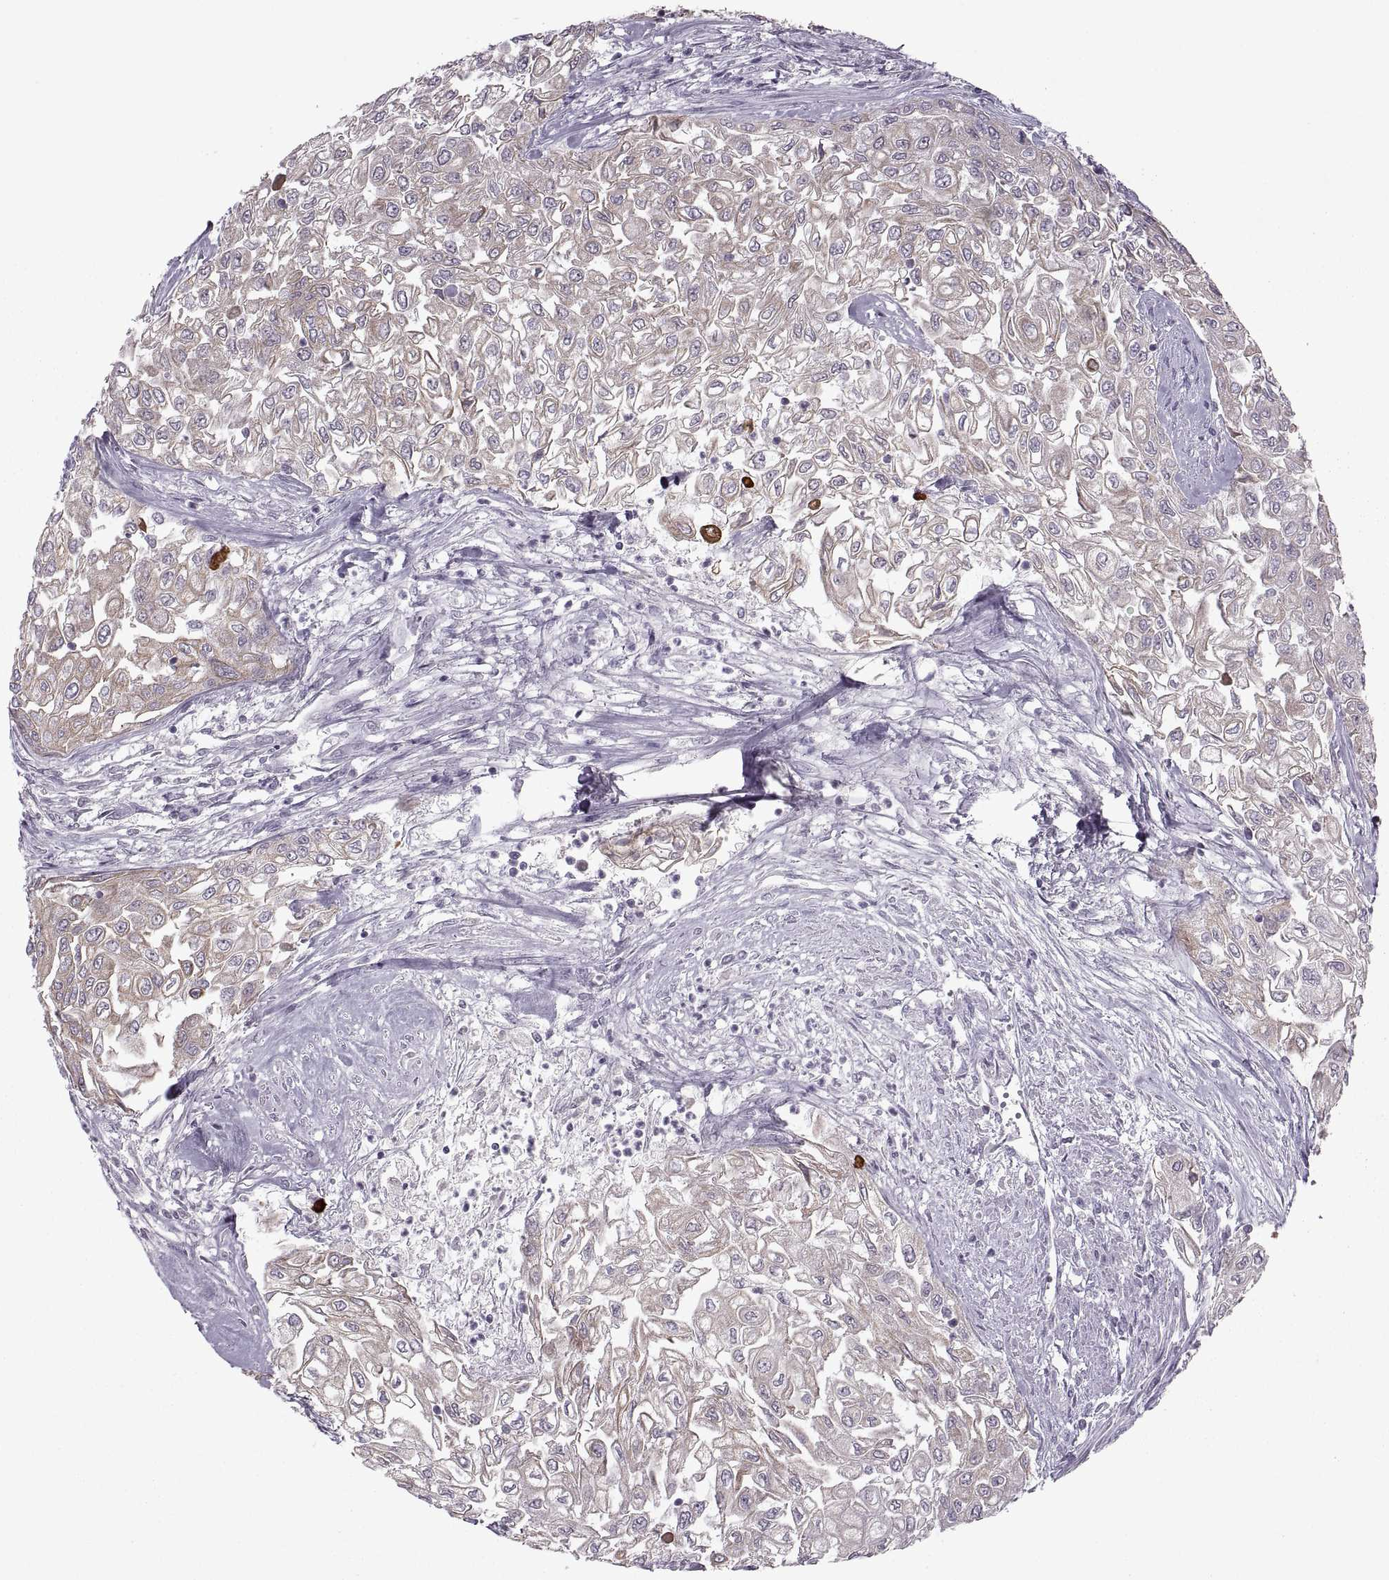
{"staining": {"intensity": "weak", "quantity": "25%-75%", "location": "cytoplasmic/membranous"}, "tissue": "urothelial cancer", "cell_type": "Tumor cells", "image_type": "cancer", "snomed": [{"axis": "morphology", "description": "Urothelial carcinoma, High grade"}, {"axis": "topography", "description": "Urinary bladder"}], "caption": "About 25%-75% of tumor cells in human urothelial cancer display weak cytoplasmic/membranous protein positivity as visualized by brown immunohistochemical staining.", "gene": "MGAT4D", "patient": {"sex": "male", "age": 62}}